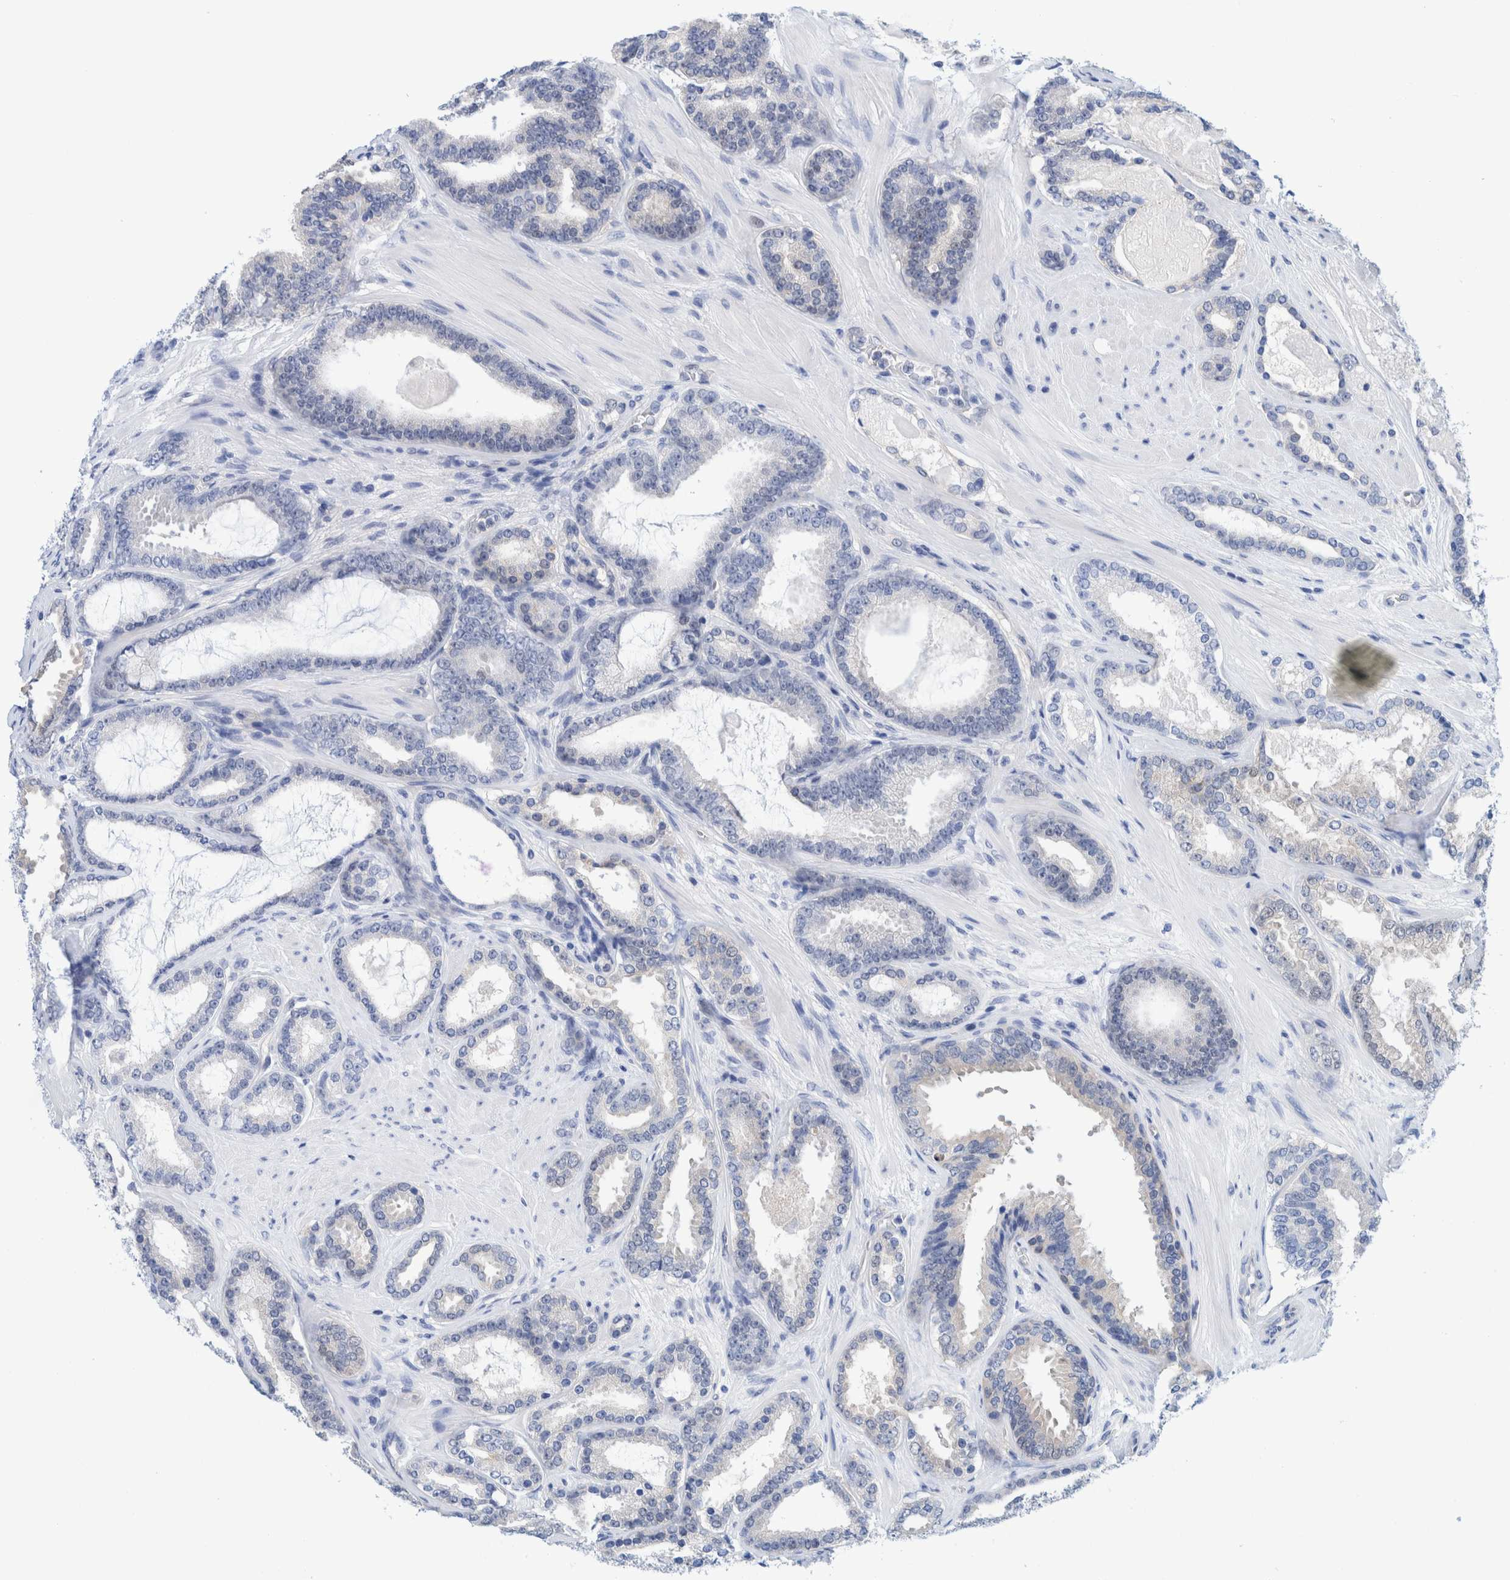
{"staining": {"intensity": "weak", "quantity": "<25%", "location": "nuclear"}, "tissue": "prostate cancer", "cell_type": "Tumor cells", "image_type": "cancer", "snomed": [{"axis": "morphology", "description": "Adenocarcinoma, High grade"}, {"axis": "topography", "description": "Prostate"}], "caption": "There is no significant staining in tumor cells of adenocarcinoma (high-grade) (prostate).", "gene": "PFAS", "patient": {"sex": "male", "age": 60}}